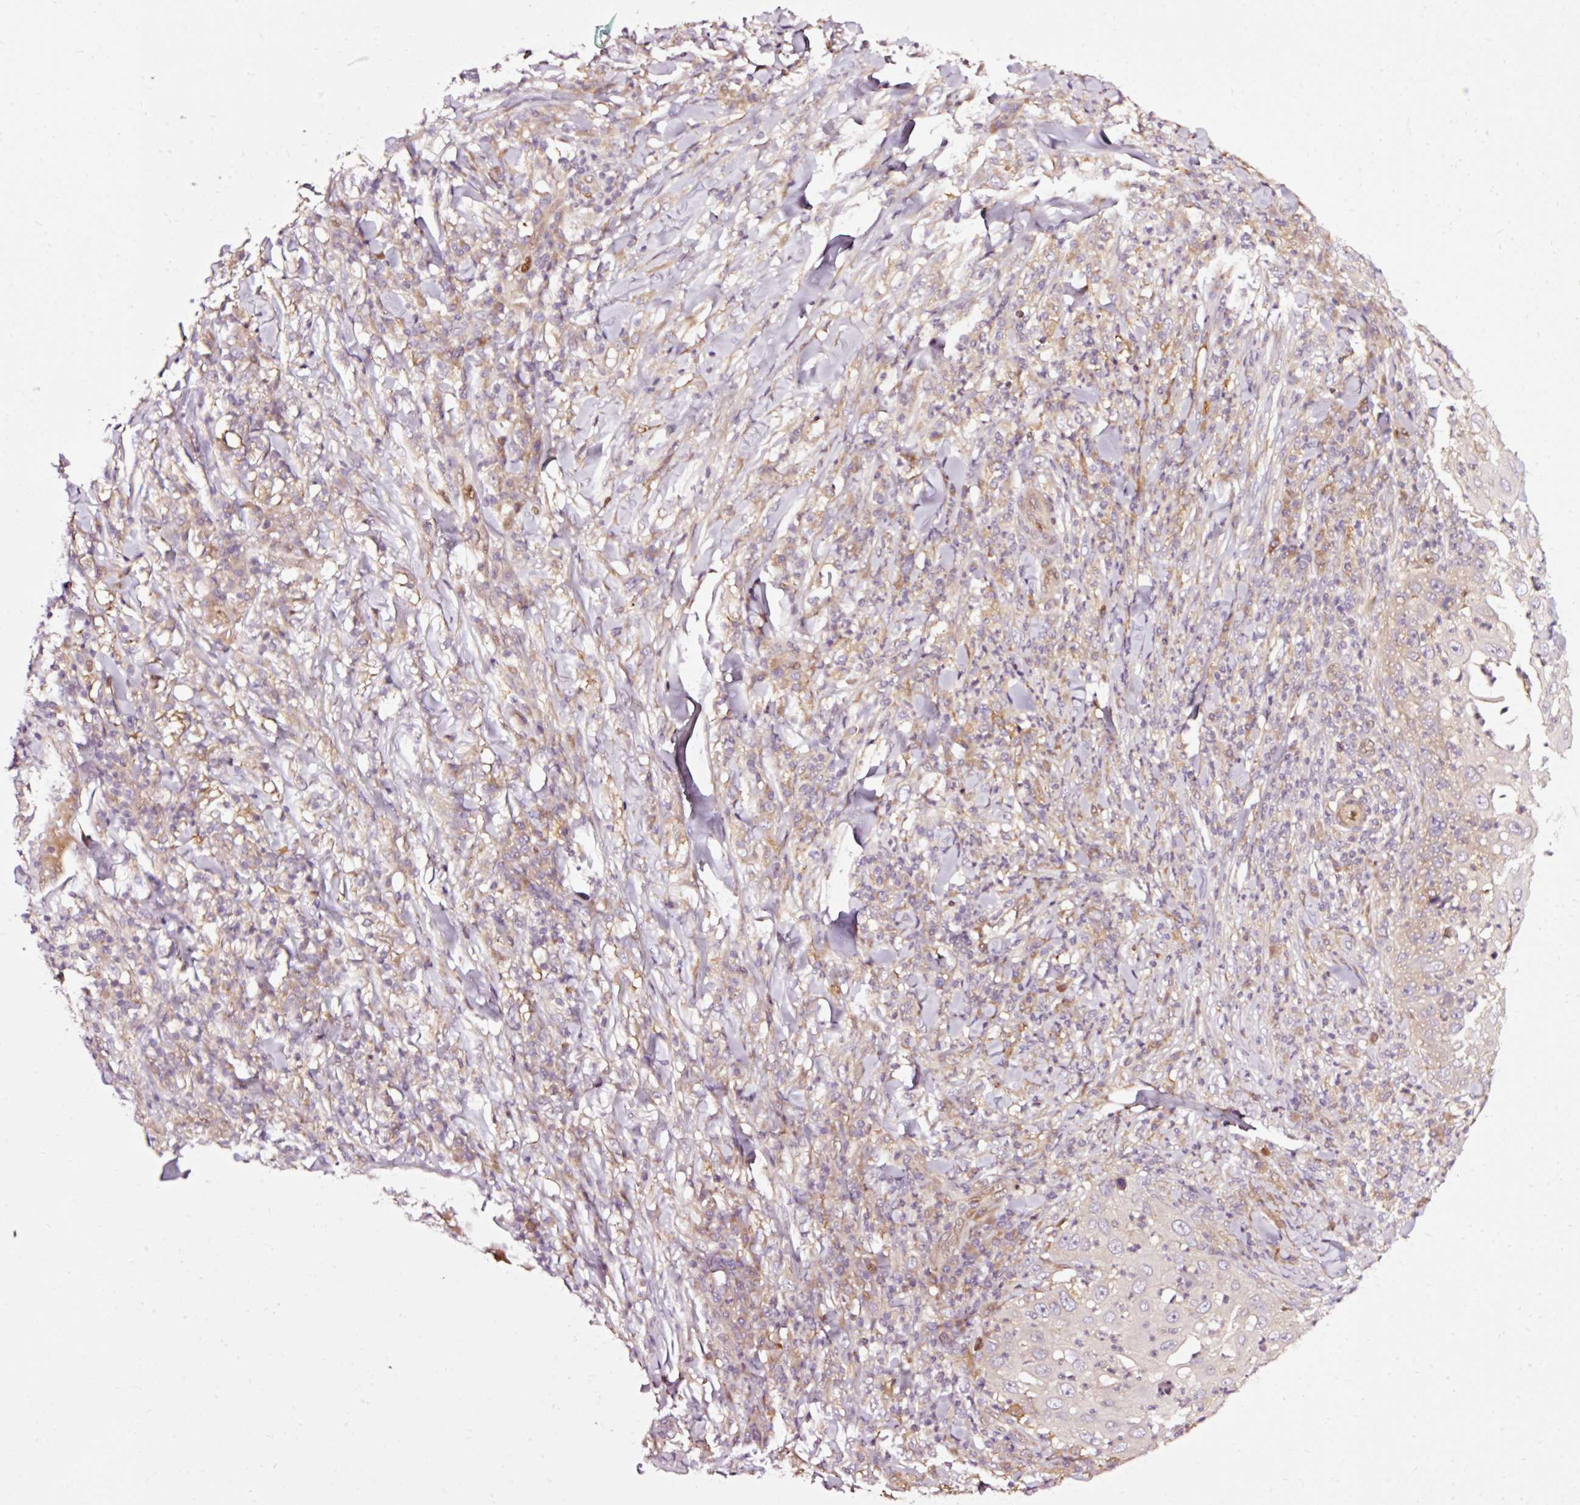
{"staining": {"intensity": "negative", "quantity": "none", "location": "none"}, "tissue": "skin cancer", "cell_type": "Tumor cells", "image_type": "cancer", "snomed": [{"axis": "morphology", "description": "Squamous cell carcinoma, NOS"}, {"axis": "topography", "description": "Skin"}], "caption": "The photomicrograph shows no significant staining in tumor cells of skin squamous cell carcinoma.", "gene": "NAPA", "patient": {"sex": "female", "age": 44}}